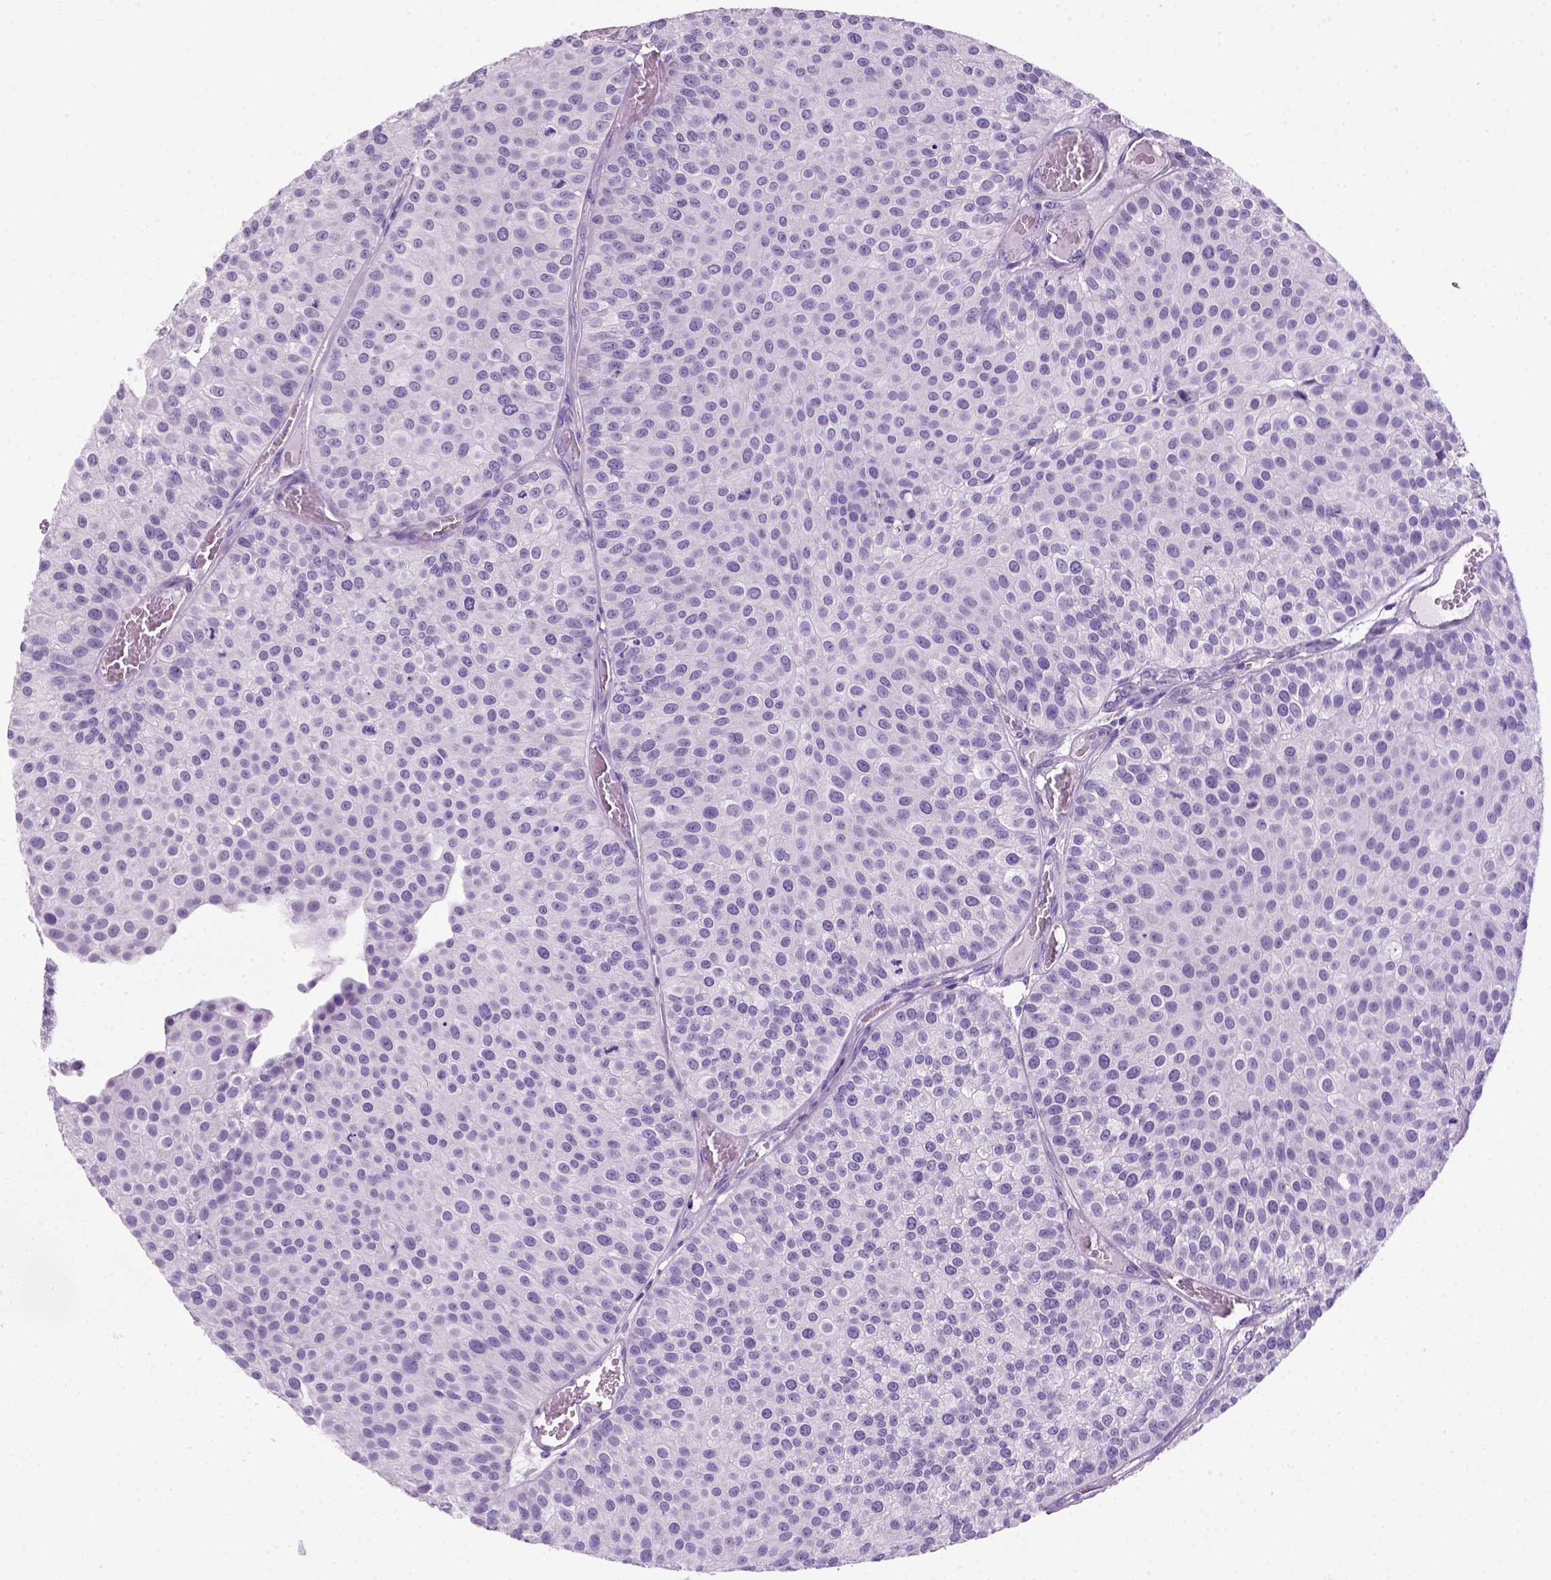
{"staining": {"intensity": "negative", "quantity": "none", "location": "none"}, "tissue": "urothelial cancer", "cell_type": "Tumor cells", "image_type": "cancer", "snomed": [{"axis": "morphology", "description": "Urothelial carcinoma, Low grade"}, {"axis": "topography", "description": "Urinary bladder"}], "caption": "The photomicrograph demonstrates no significant staining in tumor cells of low-grade urothelial carcinoma.", "gene": "ARHGEF33", "patient": {"sex": "female", "age": 87}}